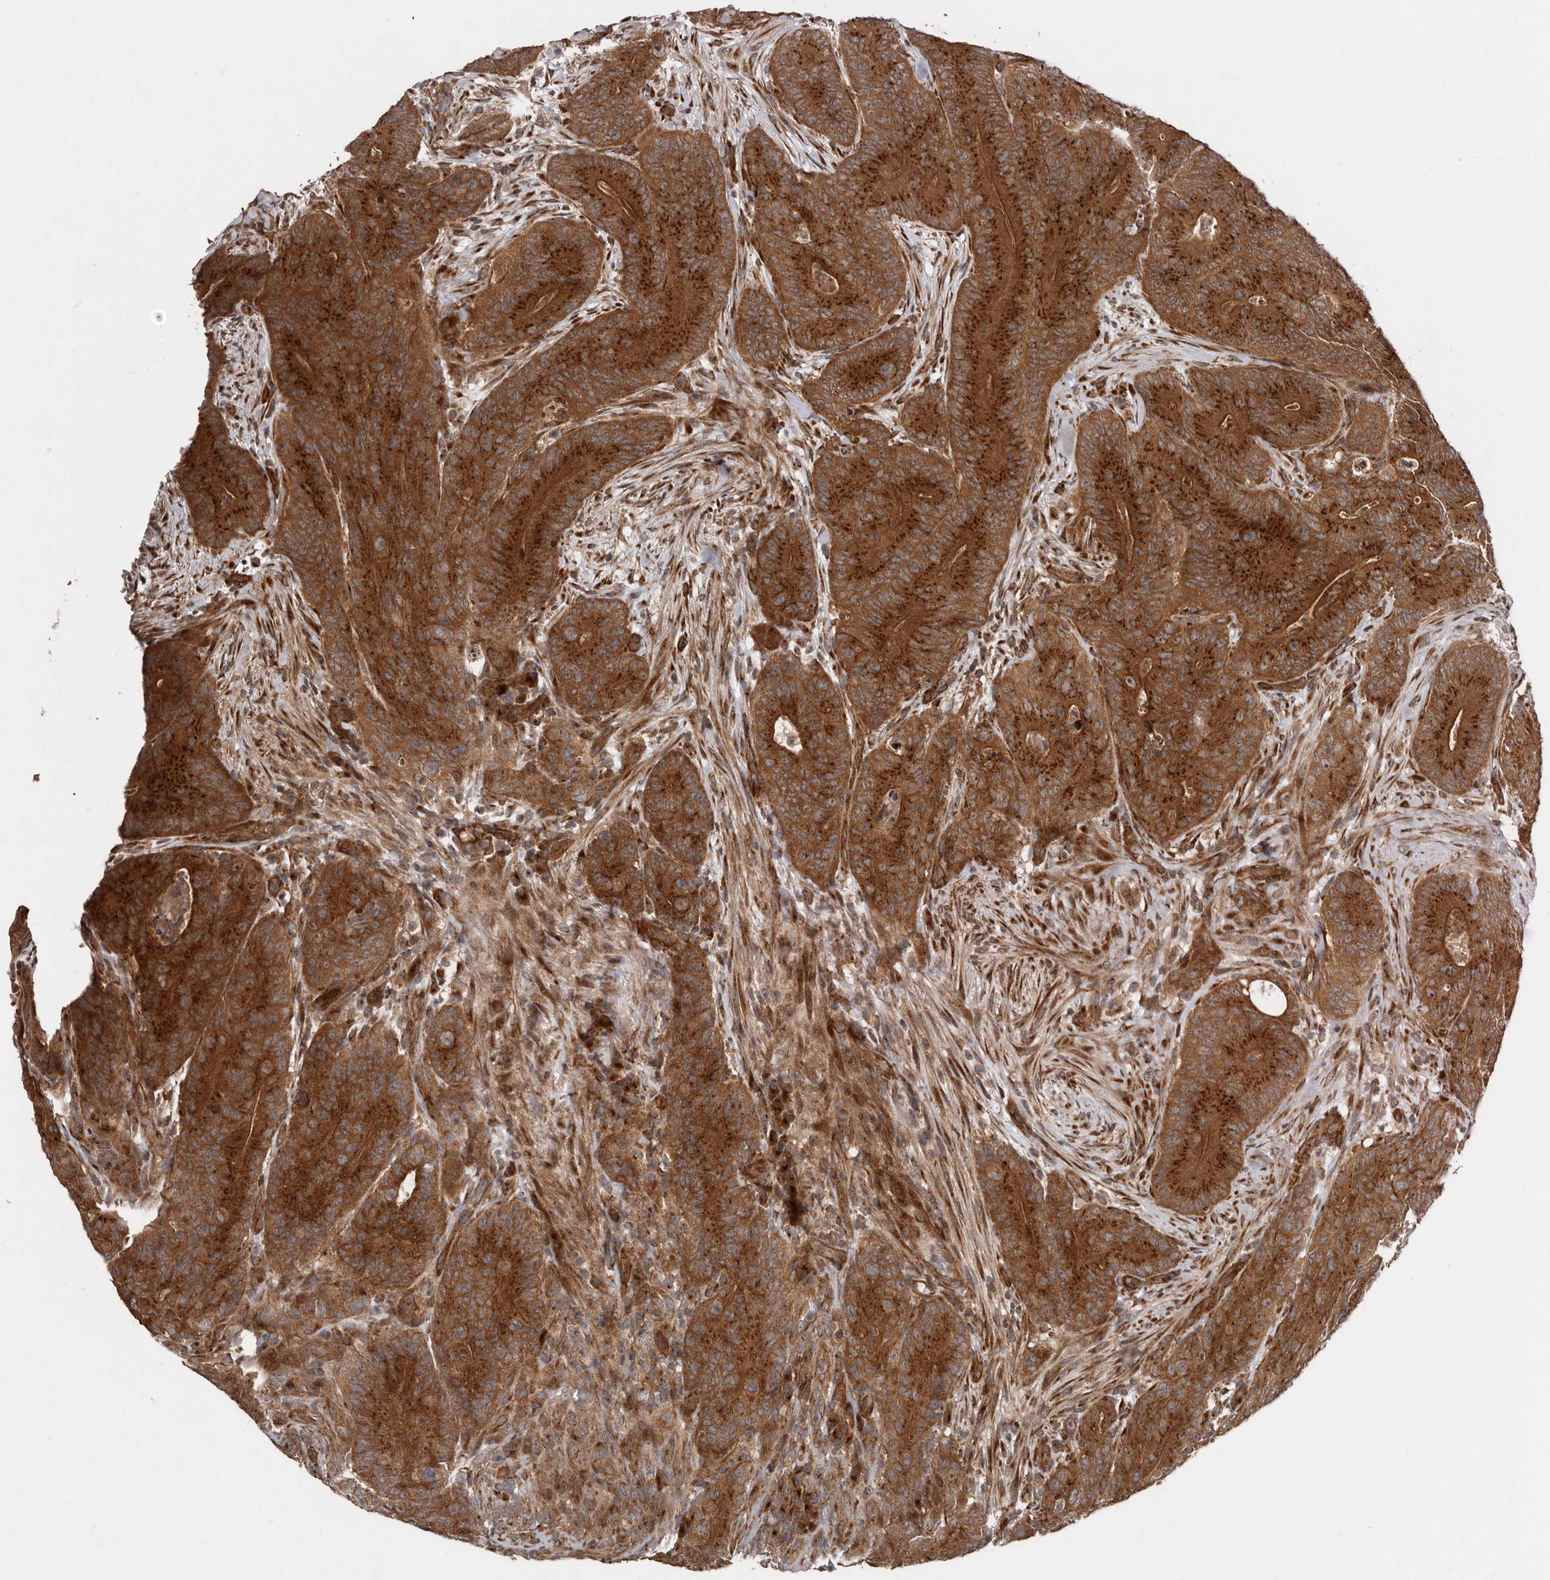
{"staining": {"intensity": "strong", "quantity": ">75%", "location": "cytoplasmic/membranous"}, "tissue": "colorectal cancer", "cell_type": "Tumor cells", "image_type": "cancer", "snomed": [{"axis": "morphology", "description": "Normal tissue, NOS"}, {"axis": "topography", "description": "Colon"}], "caption": "A histopathology image of human colorectal cancer stained for a protein reveals strong cytoplasmic/membranous brown staining in tumor cells. The protein is stained brown, and the nuclei are stained in blue (DAB IHC with brightfield microscopy, high magnification).", "gene": "CCDC190", "patient": {"sex": "female", "age": 82}}